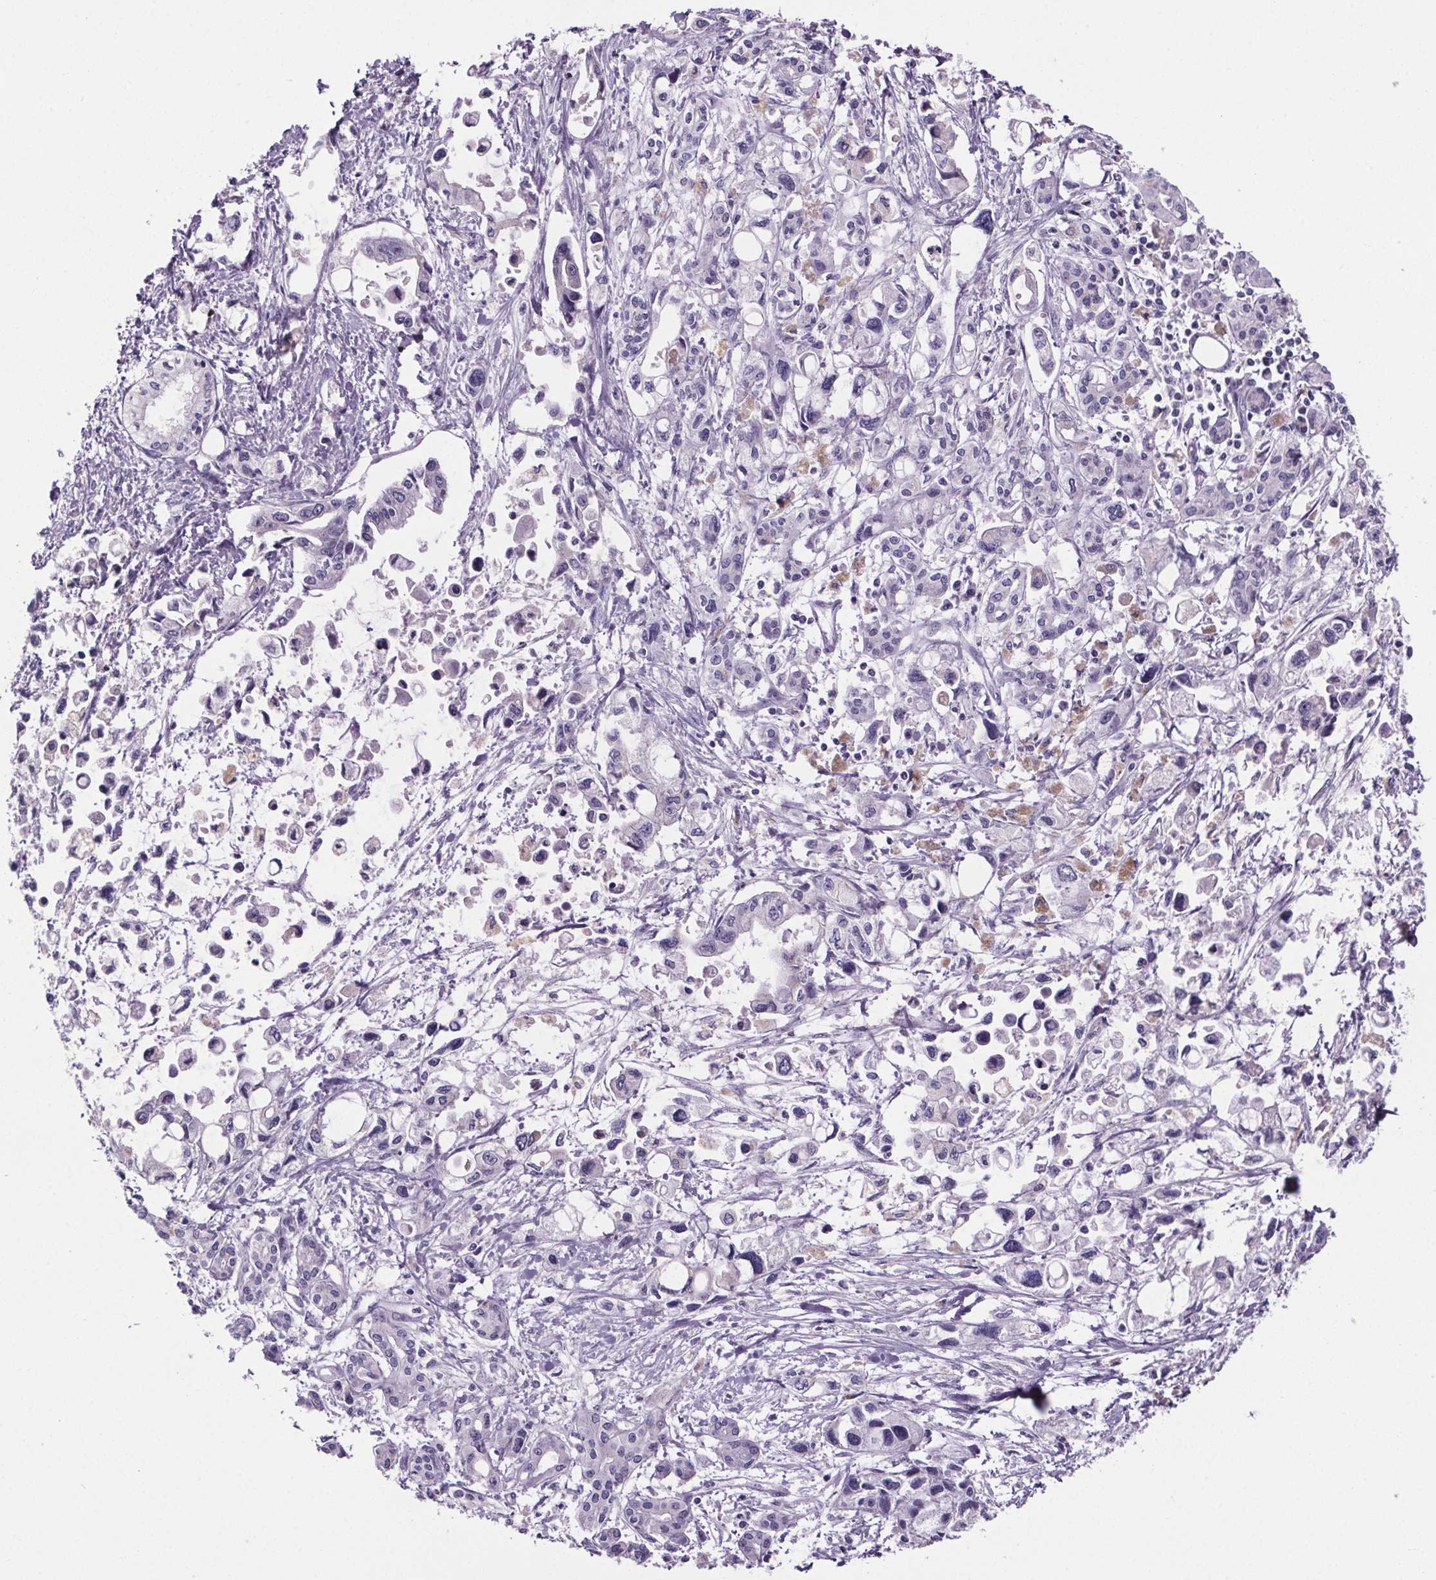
{"staining": {"intensity": "negative", "quantity": "none", "location": "none"}, "tissue": "pancreatic cancer", "cell_type": "Tumor cells", "image_type": "cancer", "snomed": [{"axis": "morphology", "description": "Adenocarcinoma, NOS"}, {"axis": "topography", "description": "Pancreas"}], "caption": "The immunohistochemistry (IHC) image has no significant expression in tumor cells of pancreatic adenocarcinoma tissue.", "gene": "CUBN", "patient": {"sex": "female", "age": 61}}